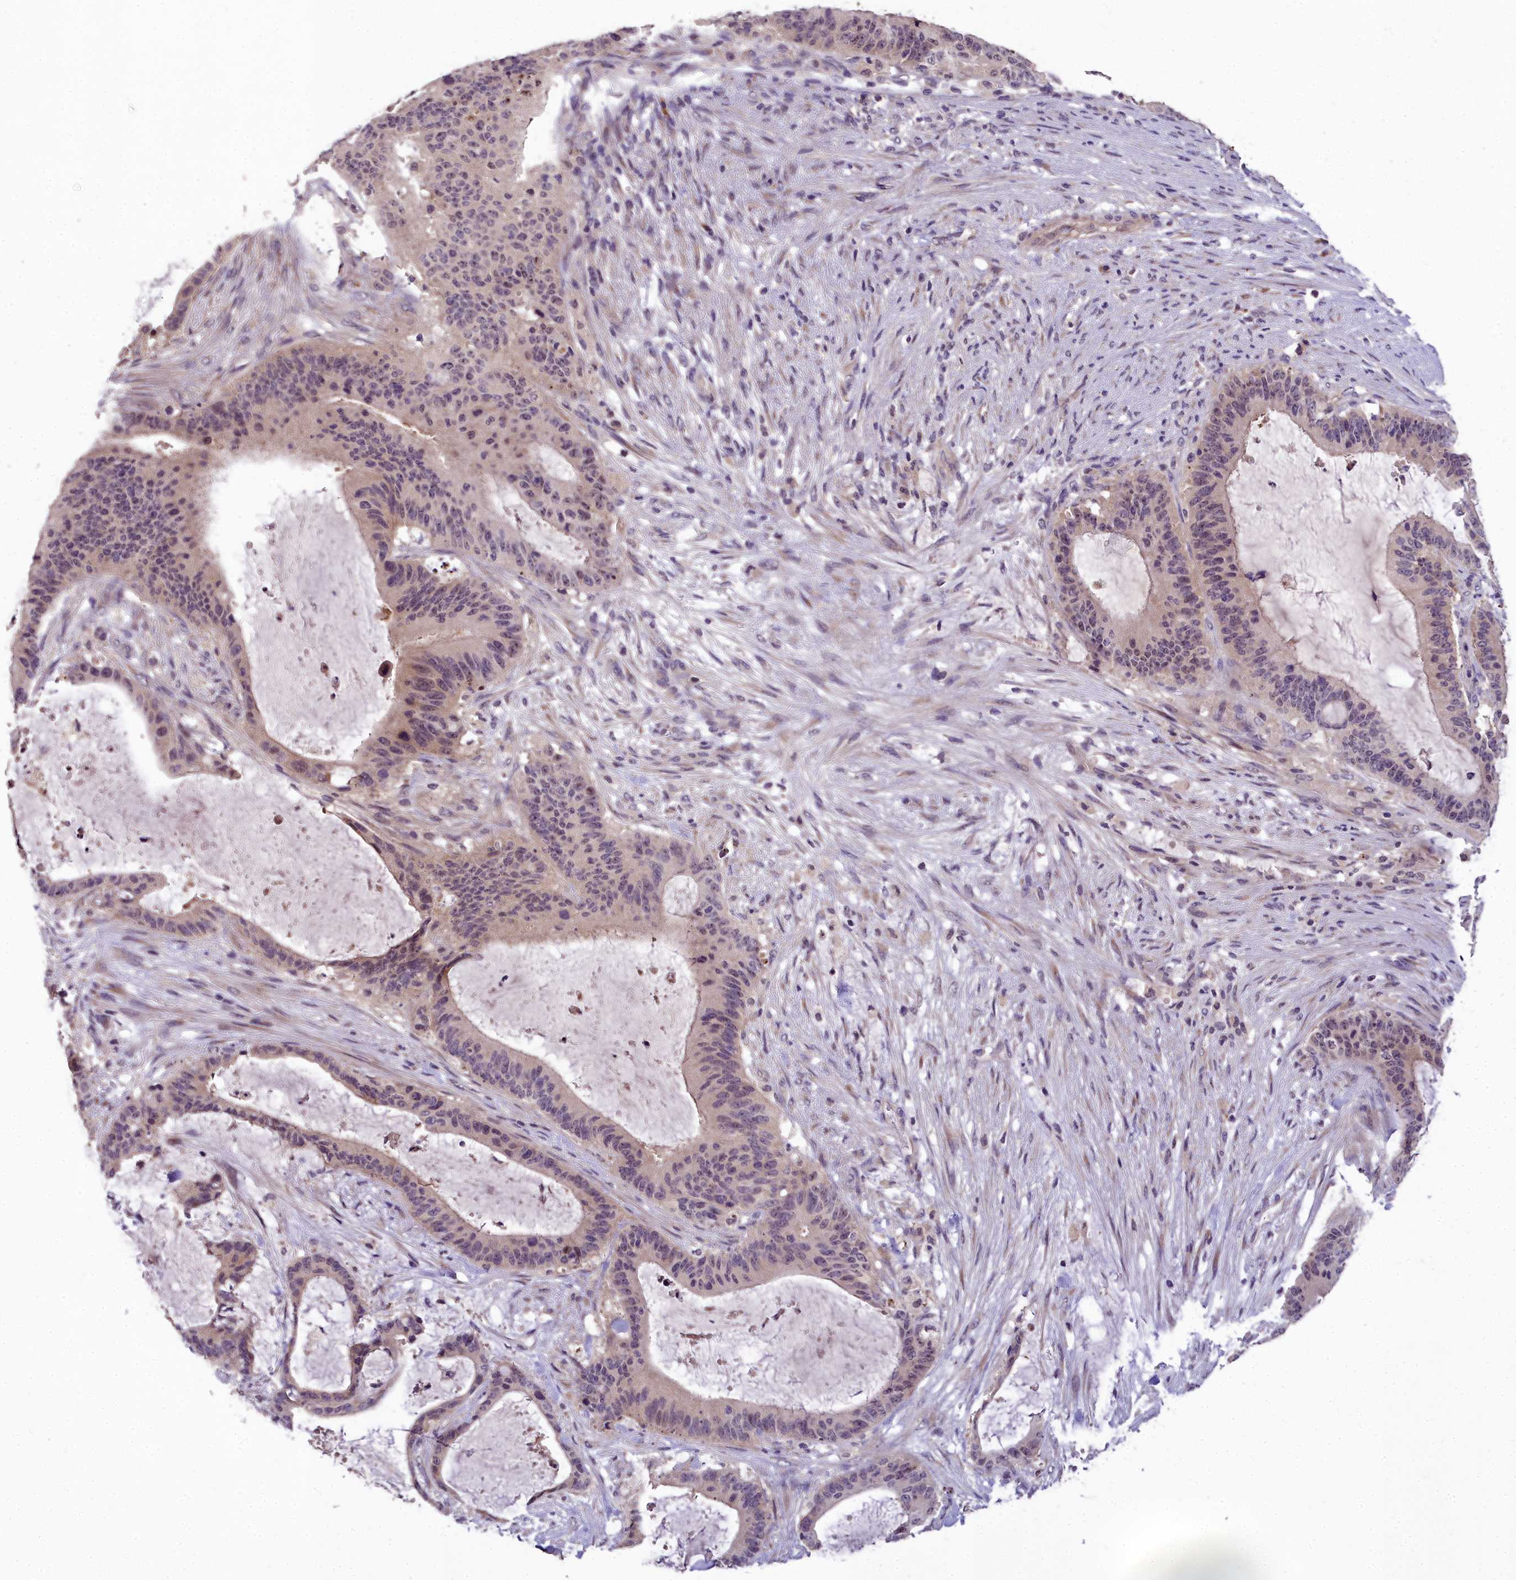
{"staining": {"intensity": "weak", "quantity": "25%-75%", "location": "nuclear"}, "tissue": "liver cancer", "cell_type": "Tumor cells", "image_type": "cancer", "snomed": [{"axis": "morphology", "description": "Normal tissue, NOS"}, {"axis": "morphology", "description": "Cholangiocarcinoma"}, {"axis": "topography", "description": "Liver"}, {"axis": "topography", "description": "Peripheral nerve tissue"}], "caption": "About 25%-75% of tumor cells in human liver cholangiocarcinoma display weak nuclear protein expression as visualized by brown immunohistochemical staining.", "gene": "ZNF333", "patient": {"sex": "female", "age": 73}}